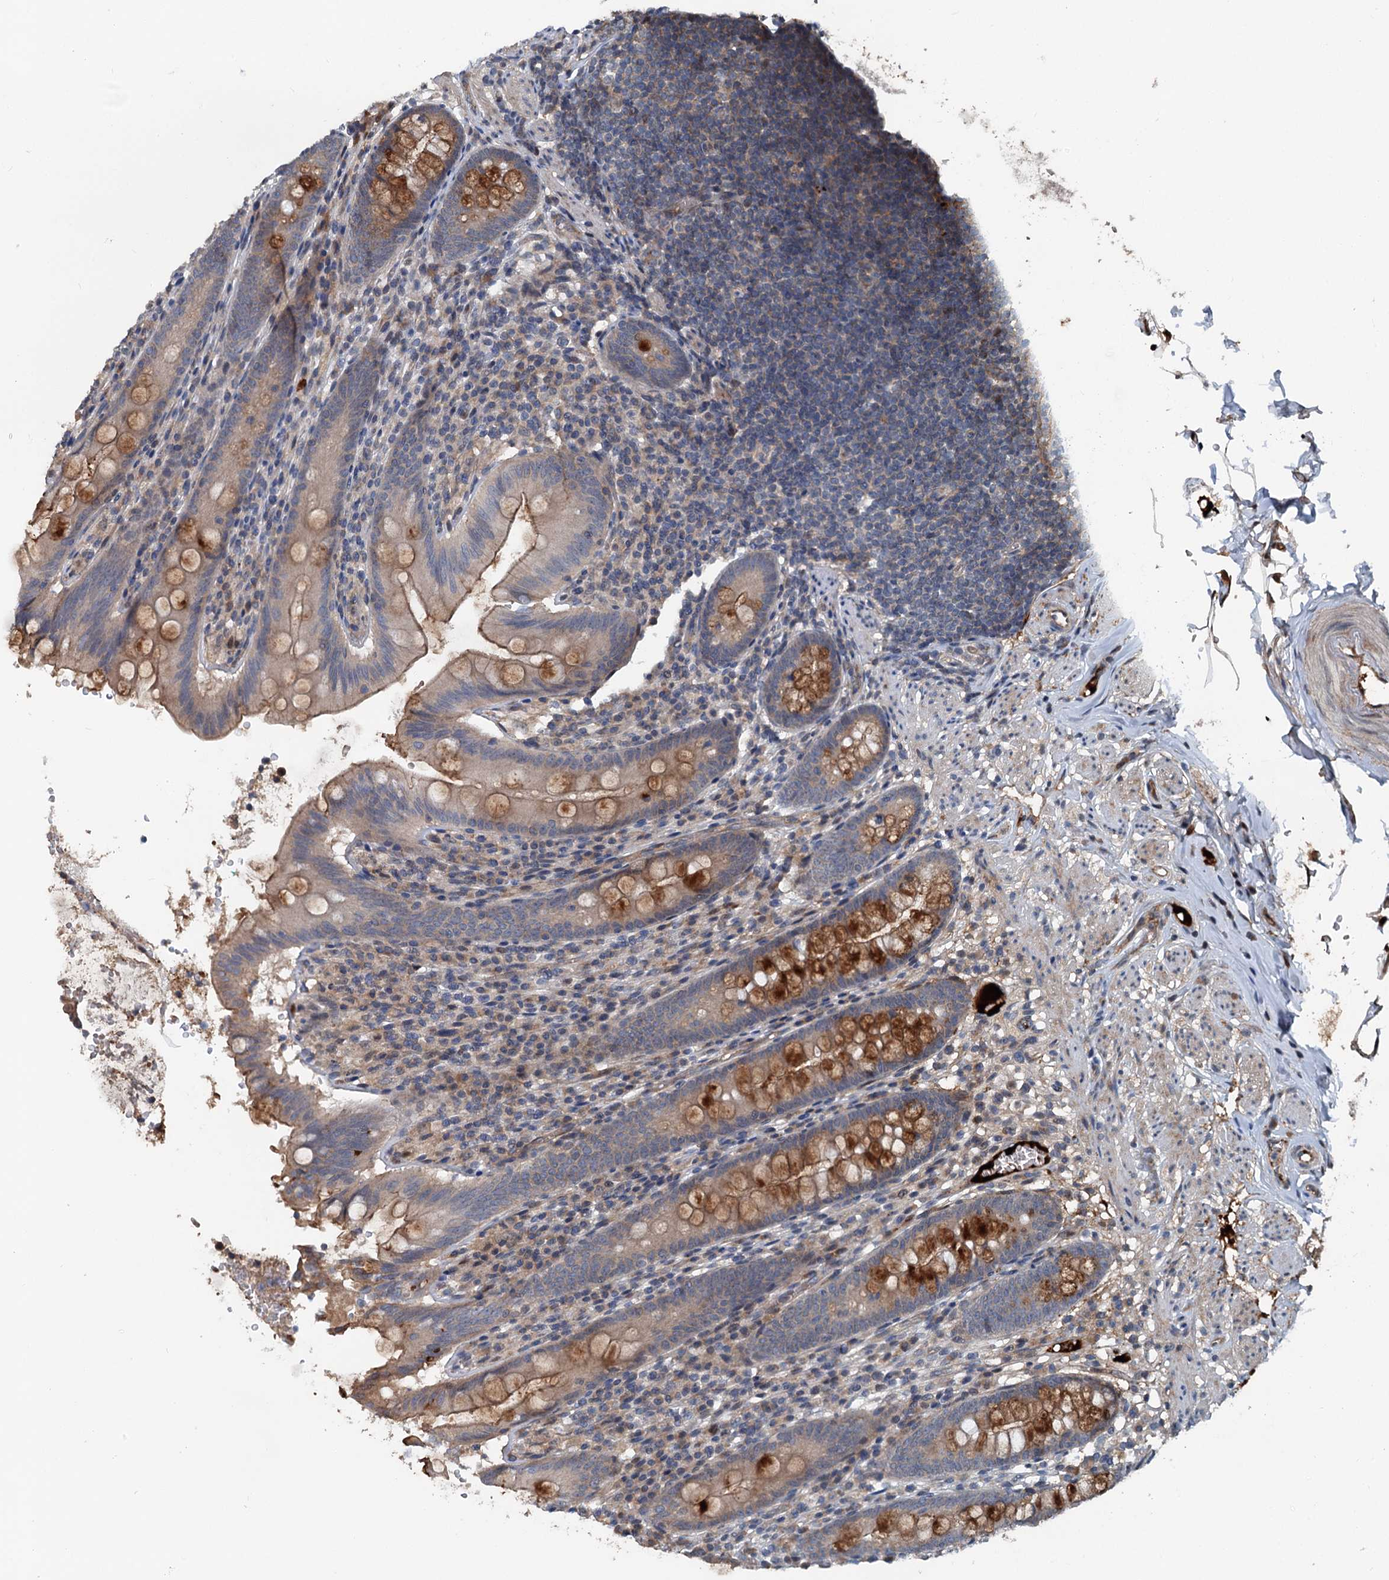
{"staining": {"intensity": "strong", "quantity": ">75%", "location": "cytoplasmic/membranous"}, "tissue": "appendix", "cell_type": "Glandular cells", "image_type": "normal", "snomed": [{"axis": "morphology", "description": "Normal tissue, NOS"}, {"axis": "topography", "description": "Appendix"}], "caption": "Protein positivity by IHC shows strong cytoplasmic/membranous staining in approximately >75% of glandular cells in unremarkable appendix.", "gene": "TEDC1", "patient": {"sex": "male", "age": 55}}